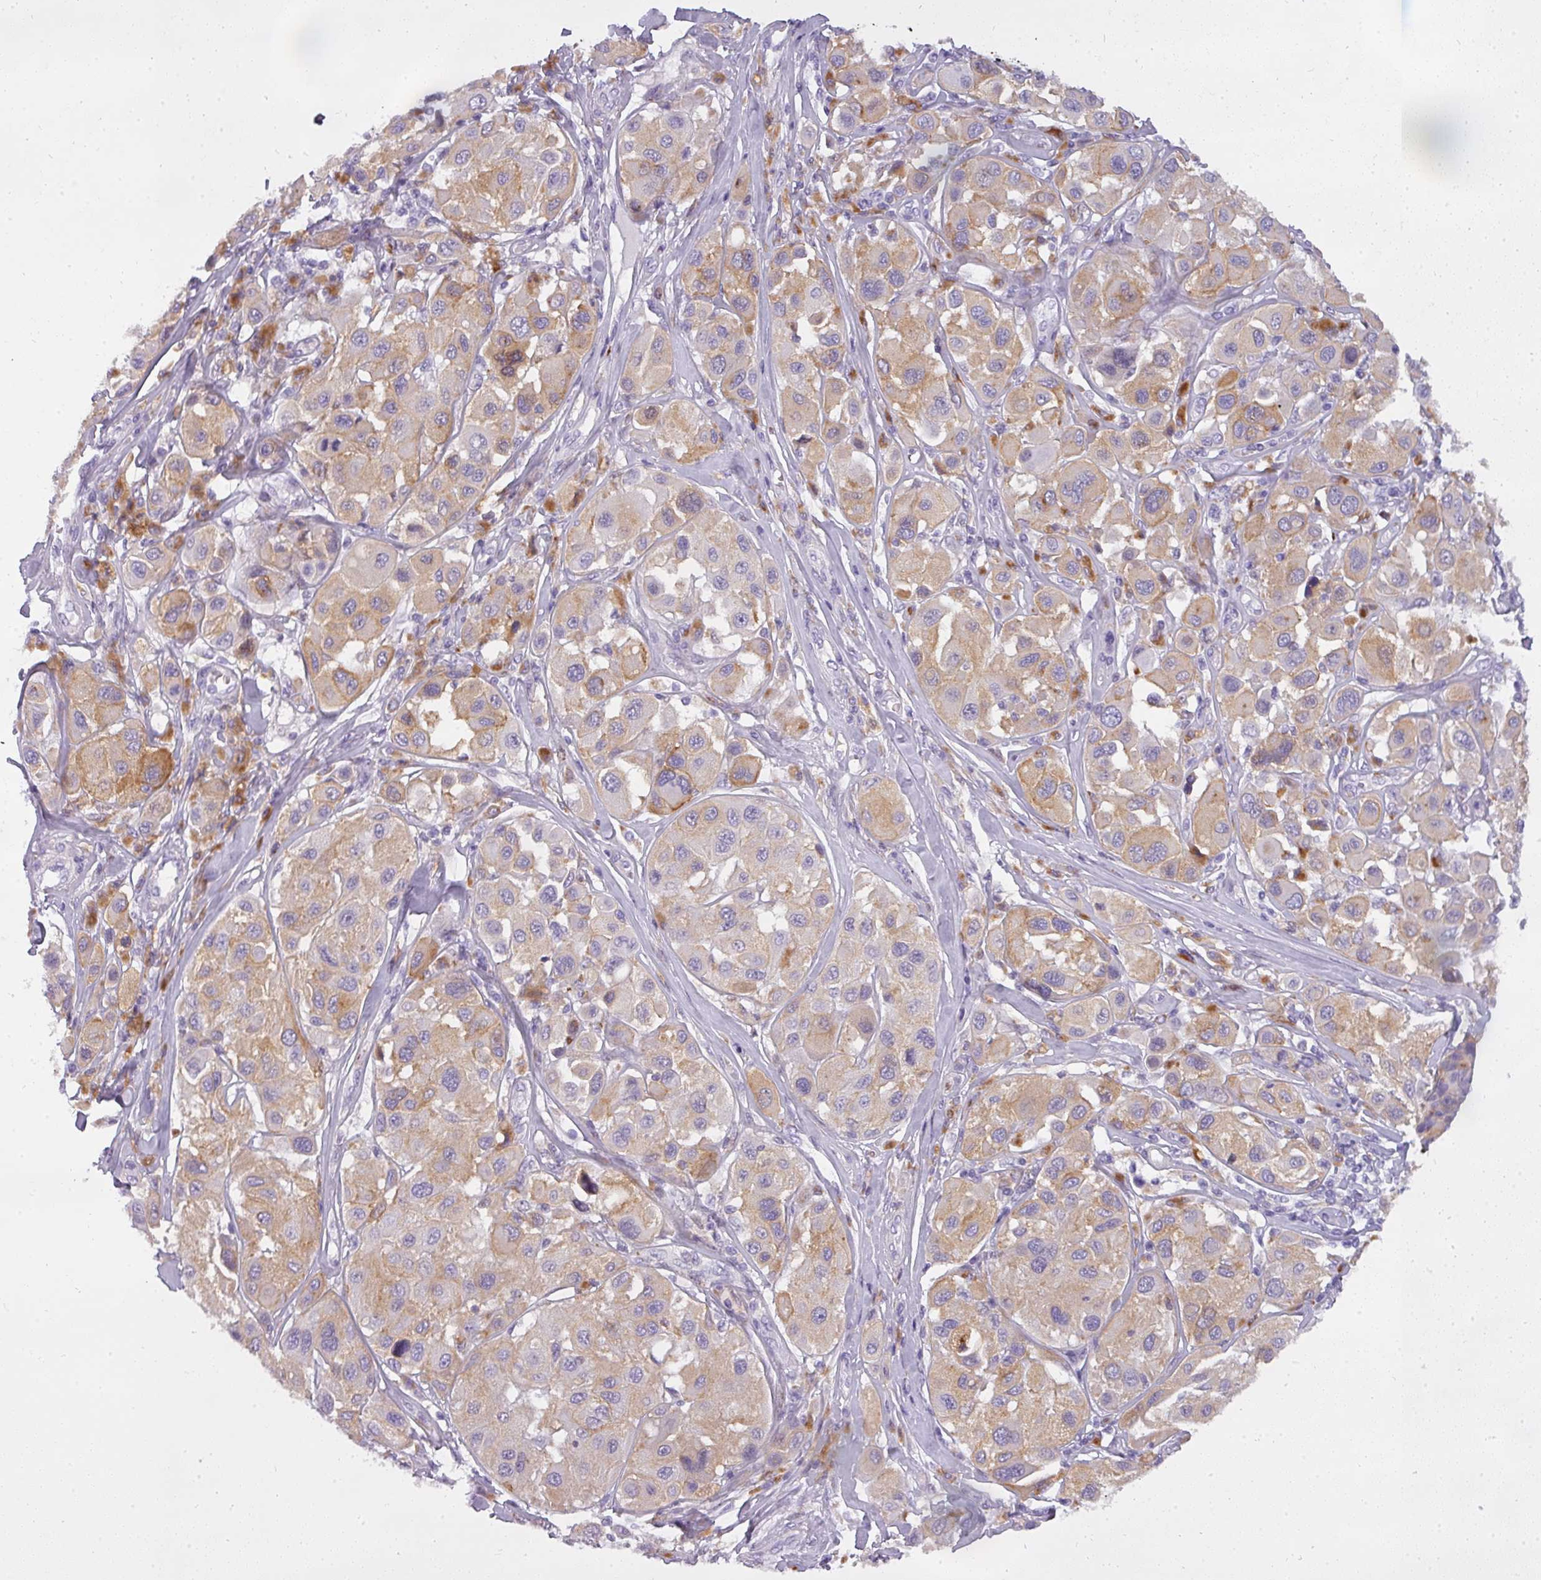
{"staining": {"intensity": "weak", "quantity": "25%-75%", "location": "cytoplasmic/membranous"}, "tissue": "melanoma", "cell_type": "Tumor cells", "image_type": "cancer", "snomed": [{"axis": "morphology", "description": "Malignant melanoma, Metastatic site"}, {"axis": "topography", "description": "Skin"}], "caption": "This is an image of immunohistochemistry staining of malignant melanoma (metastatic site), which shows weak positivity in the cytoplasmic/membranous of tumor cells.", "gene": "ATP6V1D", "patient": {"sex": "male", "age": 41}}